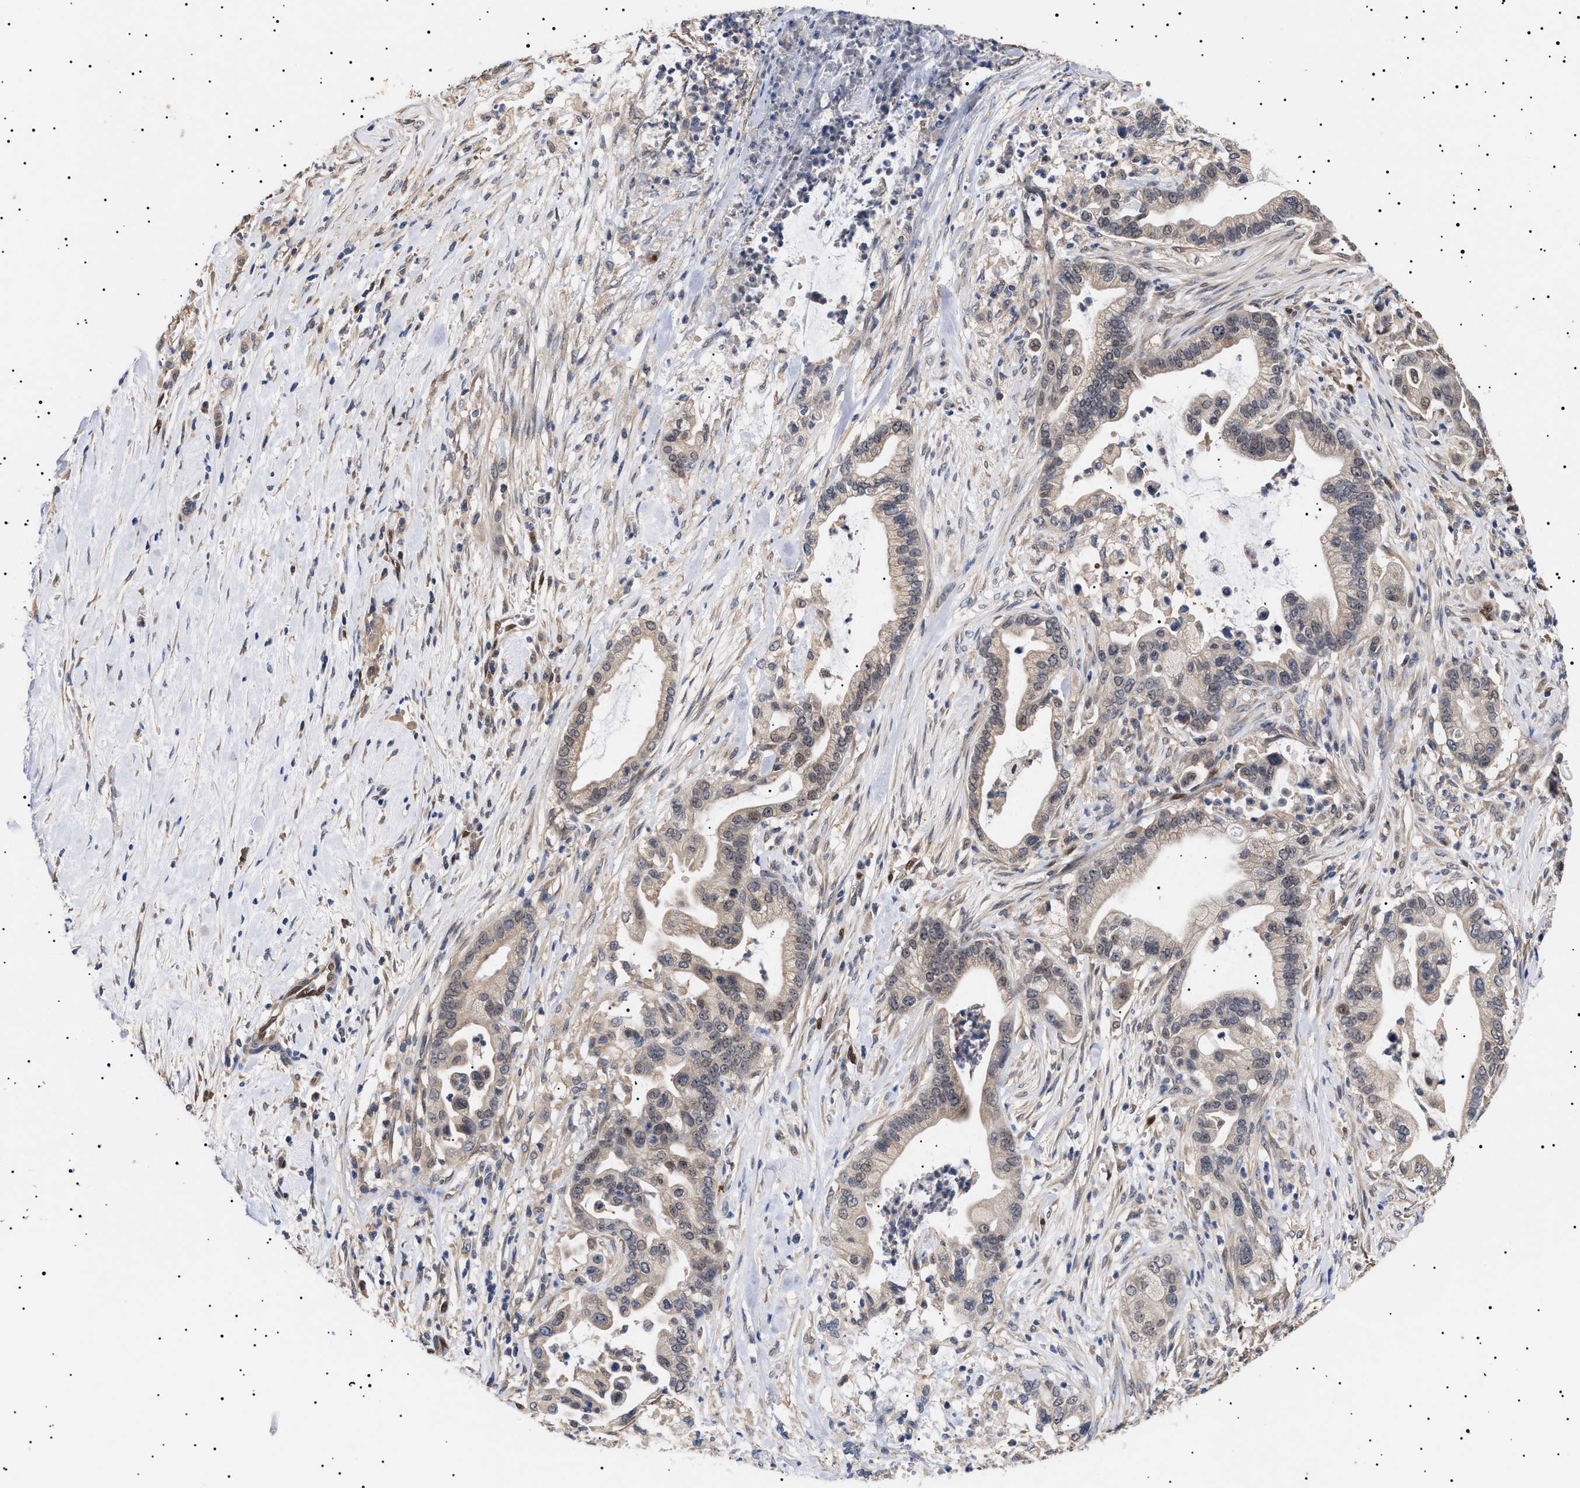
{"staining": {"intensity": "weak", "quantity": "25%-75%", "location": "cytoplasmic/membranous"}, "tissue": "pancreatic cancer", "cell_type": "Tumor cells", "image_type": "cancer", "snomed": [{"axis": "morphology", "description": "Adenocarcinoma, NOS"}, {"axis": "topography", "description": "Pancreas"}], "caption": "A micrograph of adenocarcinoma (pancreatic) stained for a protein exhibits weak cytoplasmic/membranous brown staining in tumor cells.", "gene": "KRBA1", "patient": {"sex": "male", "age": 69}}